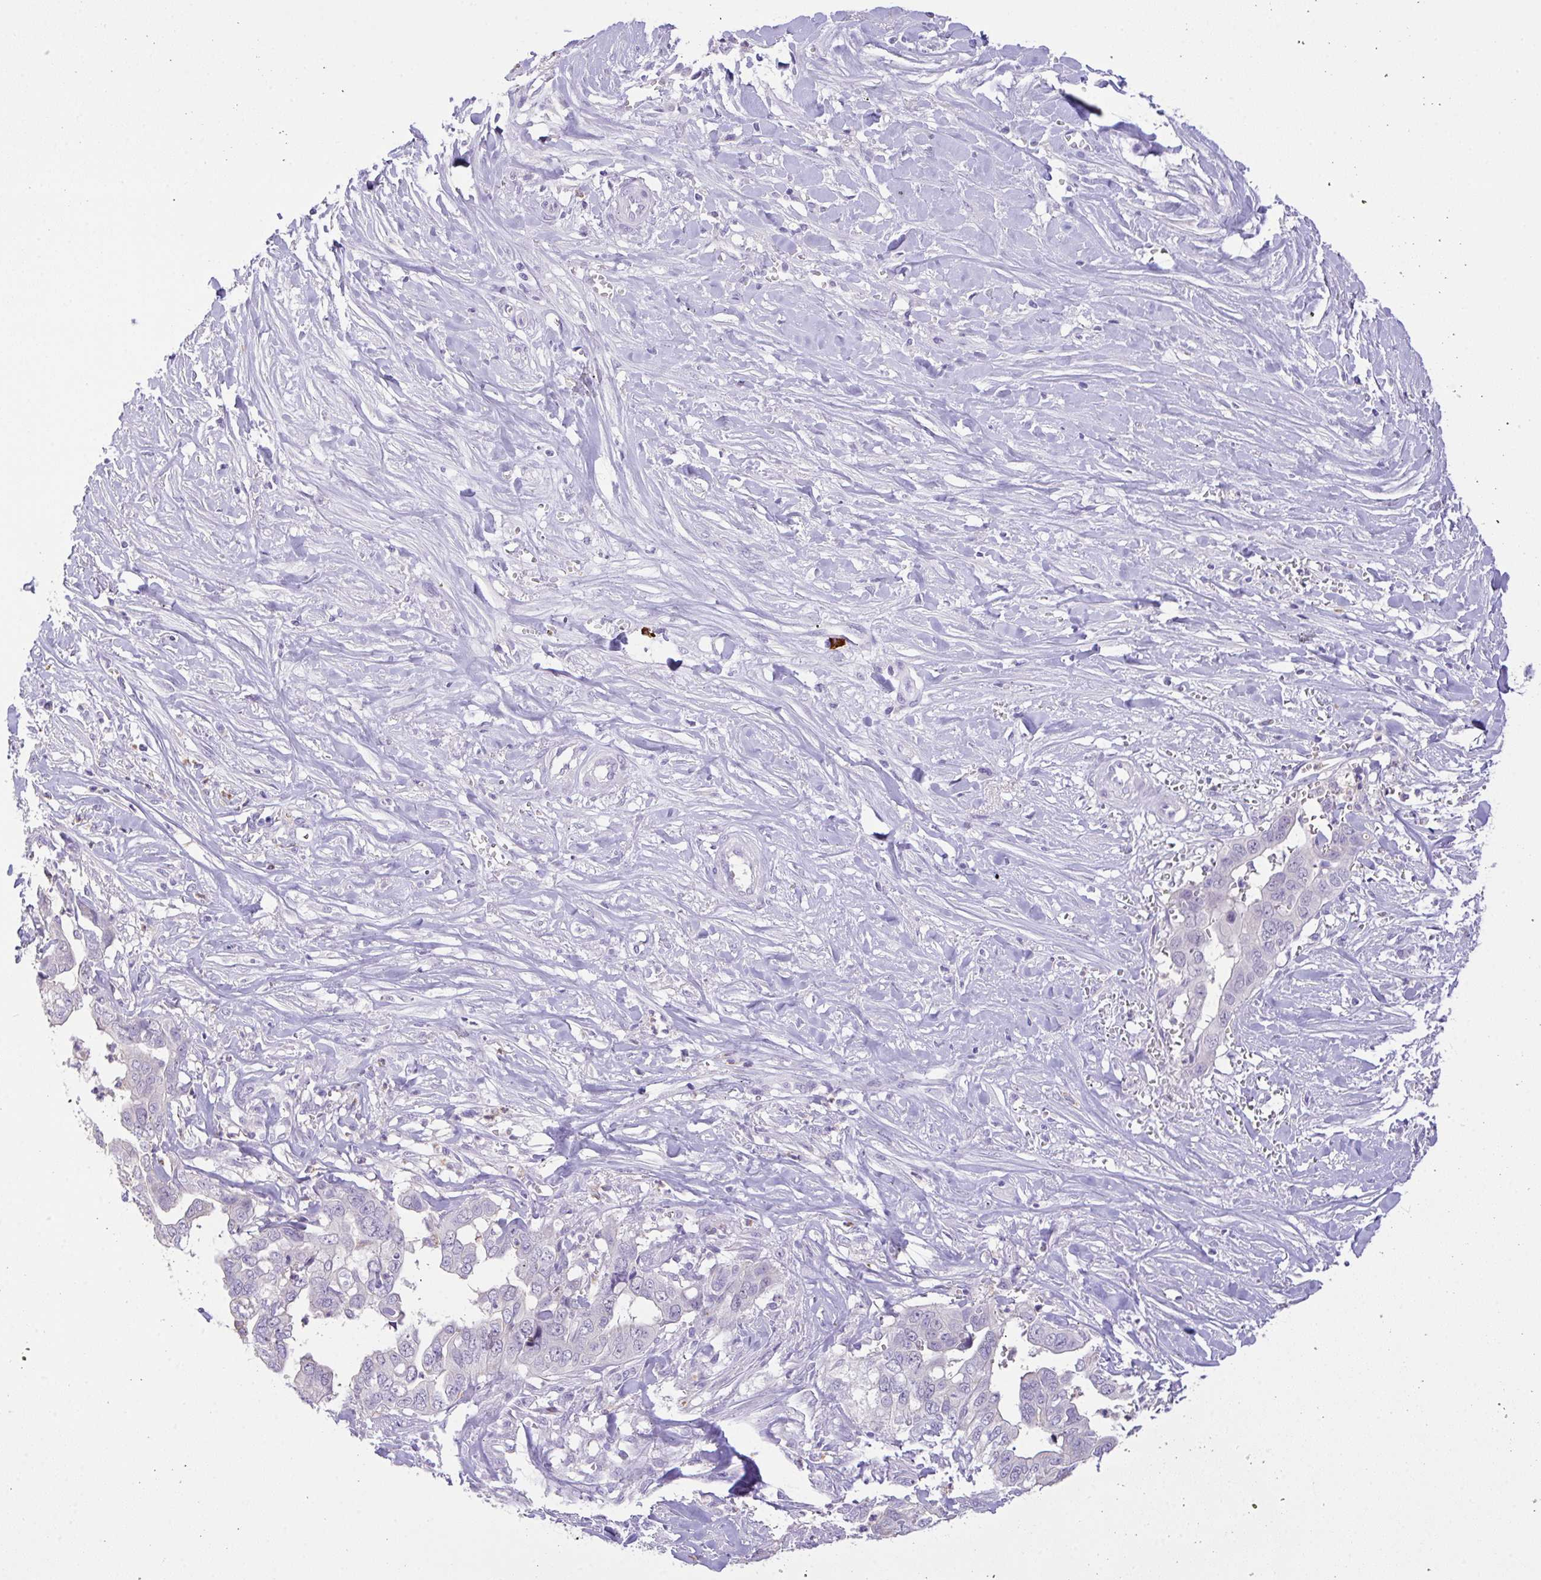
{"staining": {"intensity": "negative", "quantity": "none", "location": "none"}, "tissue": "liver cancer", "cell_type": "Tumor cells", "image_type": "cancer", "snomed": [{"axis": "morphology", "description": "Cholangiocarcinoma"}, {"axis": "topography", "description": "Liver"}], "caption": "Immunohistochemistry of cholangiocarcinoma (liver) demonstrates no expression in tumor cells.", "gene": "CST11", "patient": {"sex": "female", "age": 79}}